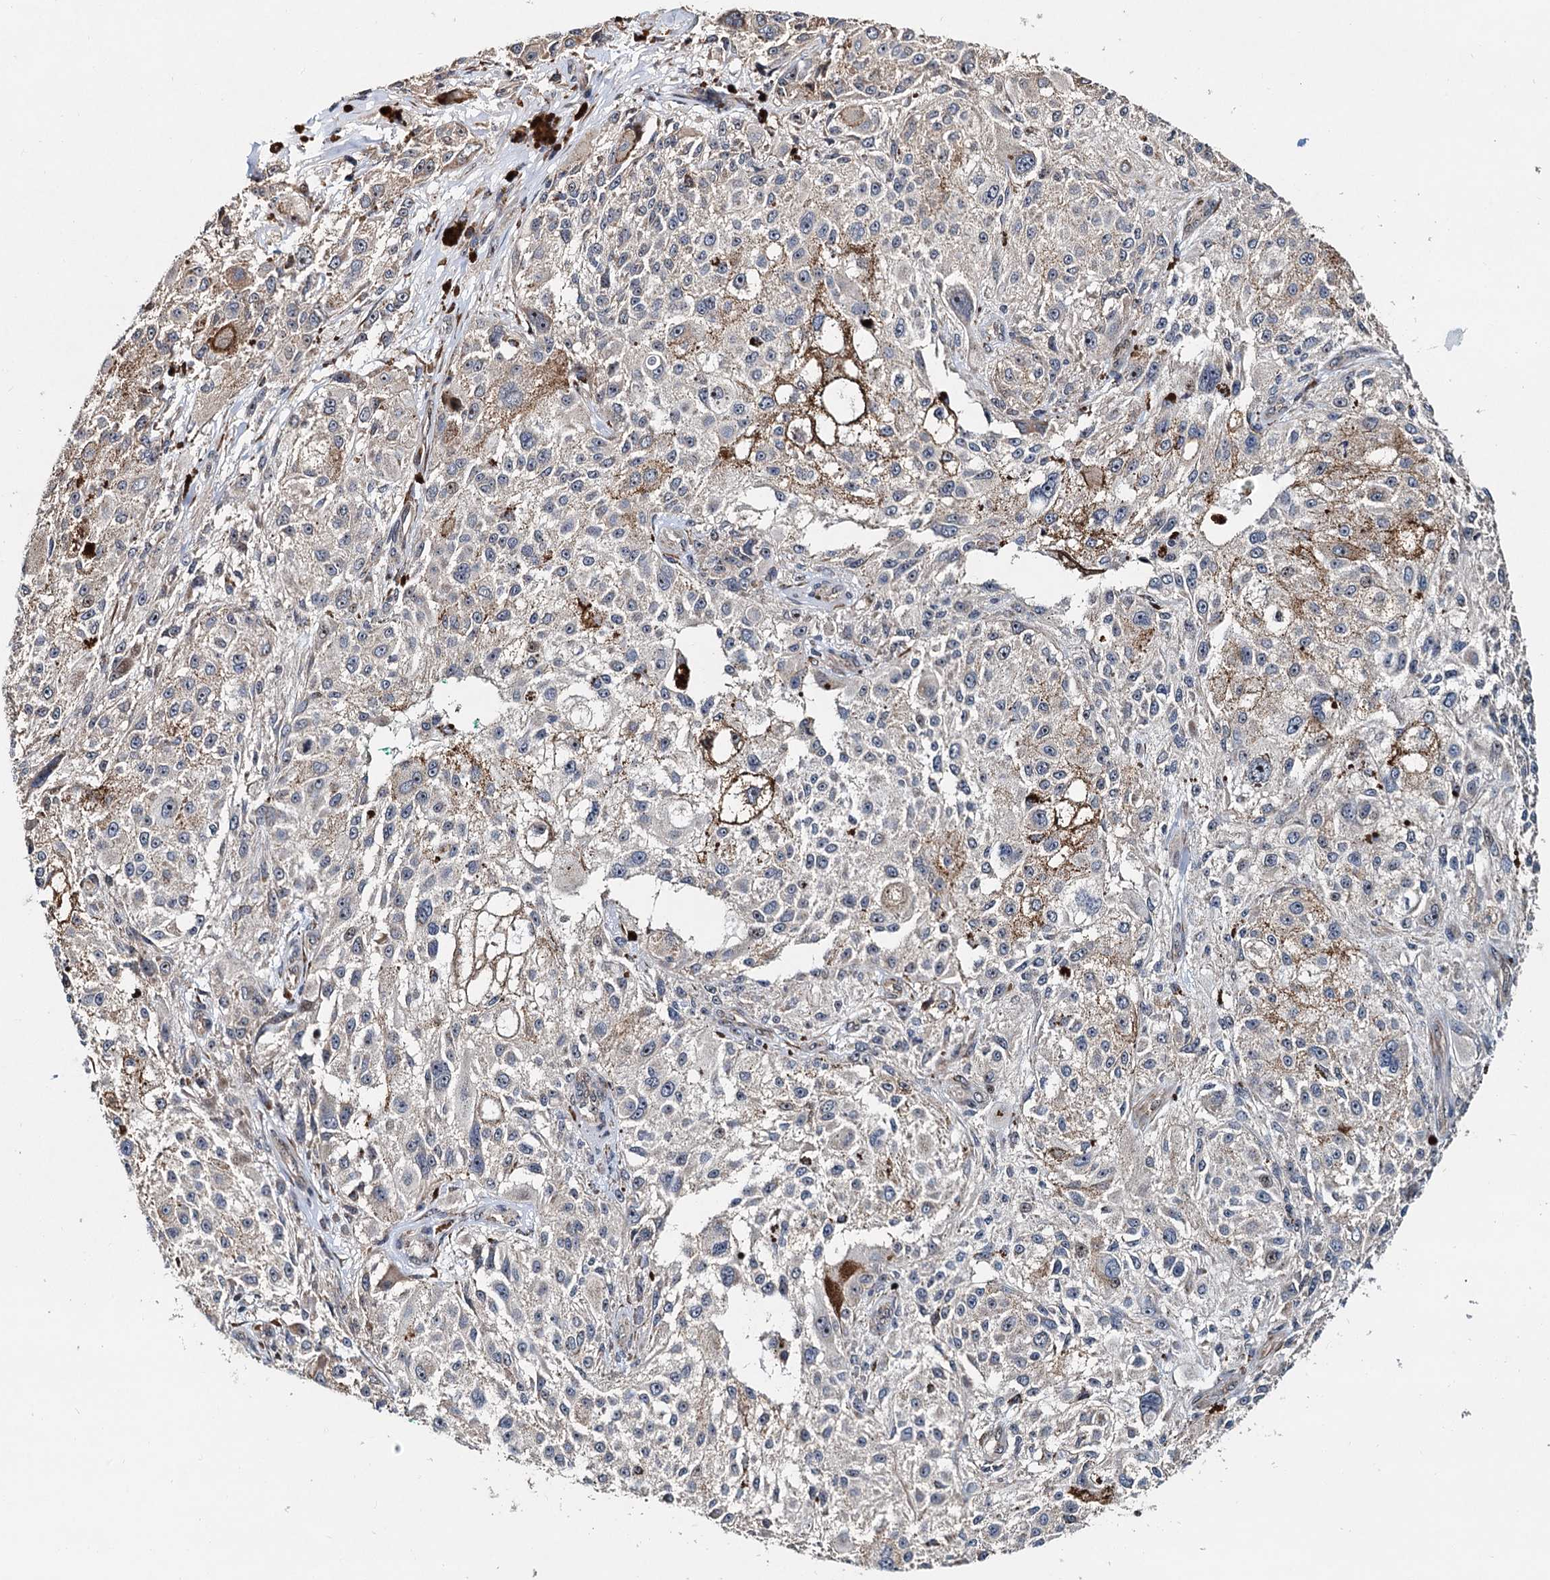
{"staining": {"intensity": "weak", "quantity": "<25%", "location": "cytoplasmic/membranous"}, "tissue": "melanoma", "cell_type": "Tumor cells", "image_type": "cancer", "snomed": [{"axis": "morphology", "description": "Necrosis, NOS"}, {"axis": "morphology", "description": "Malignant melanoma, NOS"}, {"axis": "topography", "description": "Skin"}], "caption": "This is an immunohistochemistry (IHC) micrograph of human melanoma. There is no positivity in tumor cells.", "gene": "DNAJC21", "patient": {"sex": "female", "age": 87}}